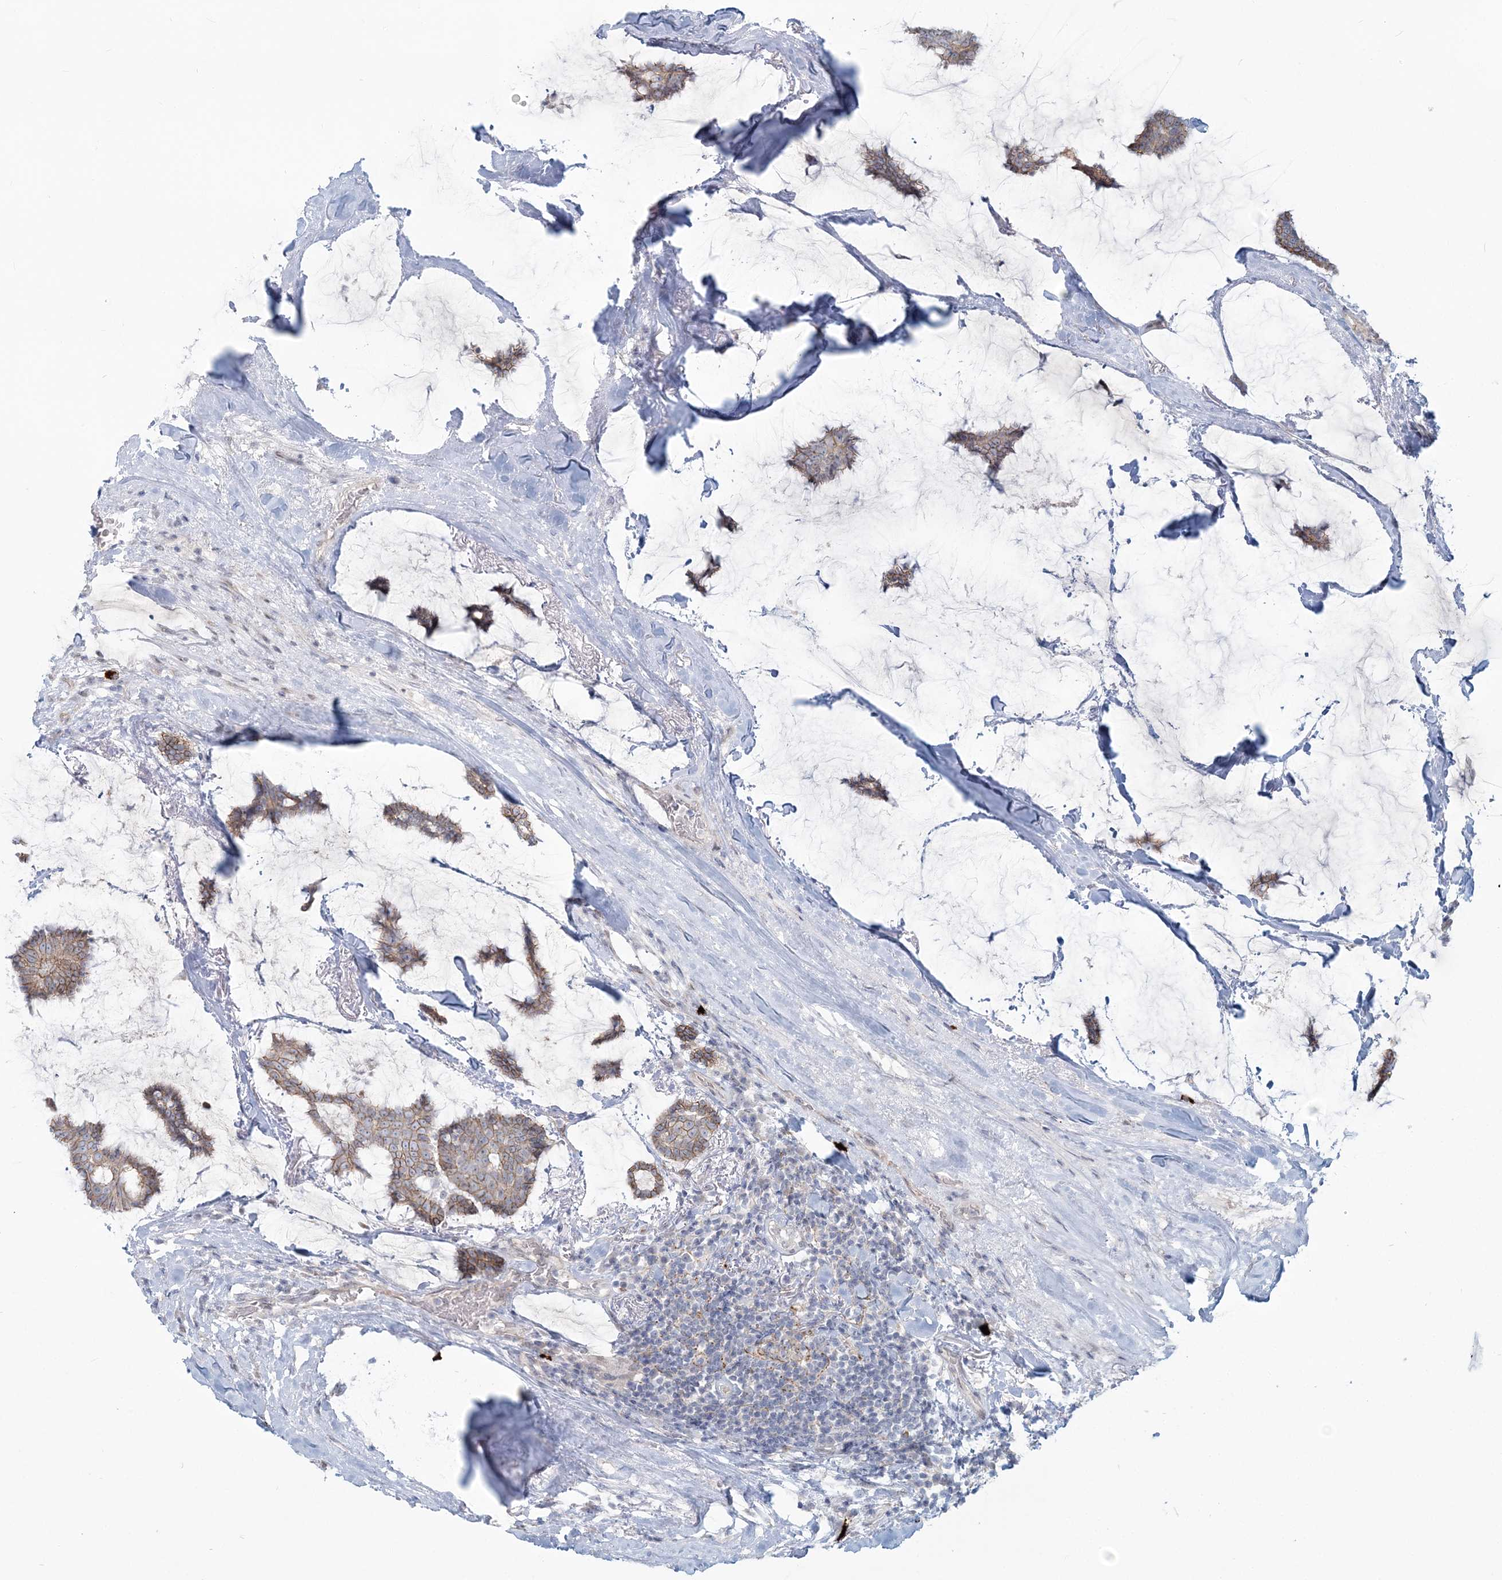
{"staining": {"intensity": "moderate", "quantity": ">75%", "location": "cytoplasmic/membranous"}, "tissue": "breast cancer", "cell_type": "Tumor cells", "image_type": "cancer", "snomed": [{"axis": "morphology", "description": "Duct carcinoma"}, {"axis": "topography", "description": "Breast"}], "caption": "This histopathology image exhibits immunohistochemistry (IHC) staining of human breast infiltrating ductal carcinoma, with medium moderate cytoplasmic/membranous staining in about >75% of tumor cells.", "gene": "SH3PXD2A", "patient": {"sex": "female", "age": 93}}